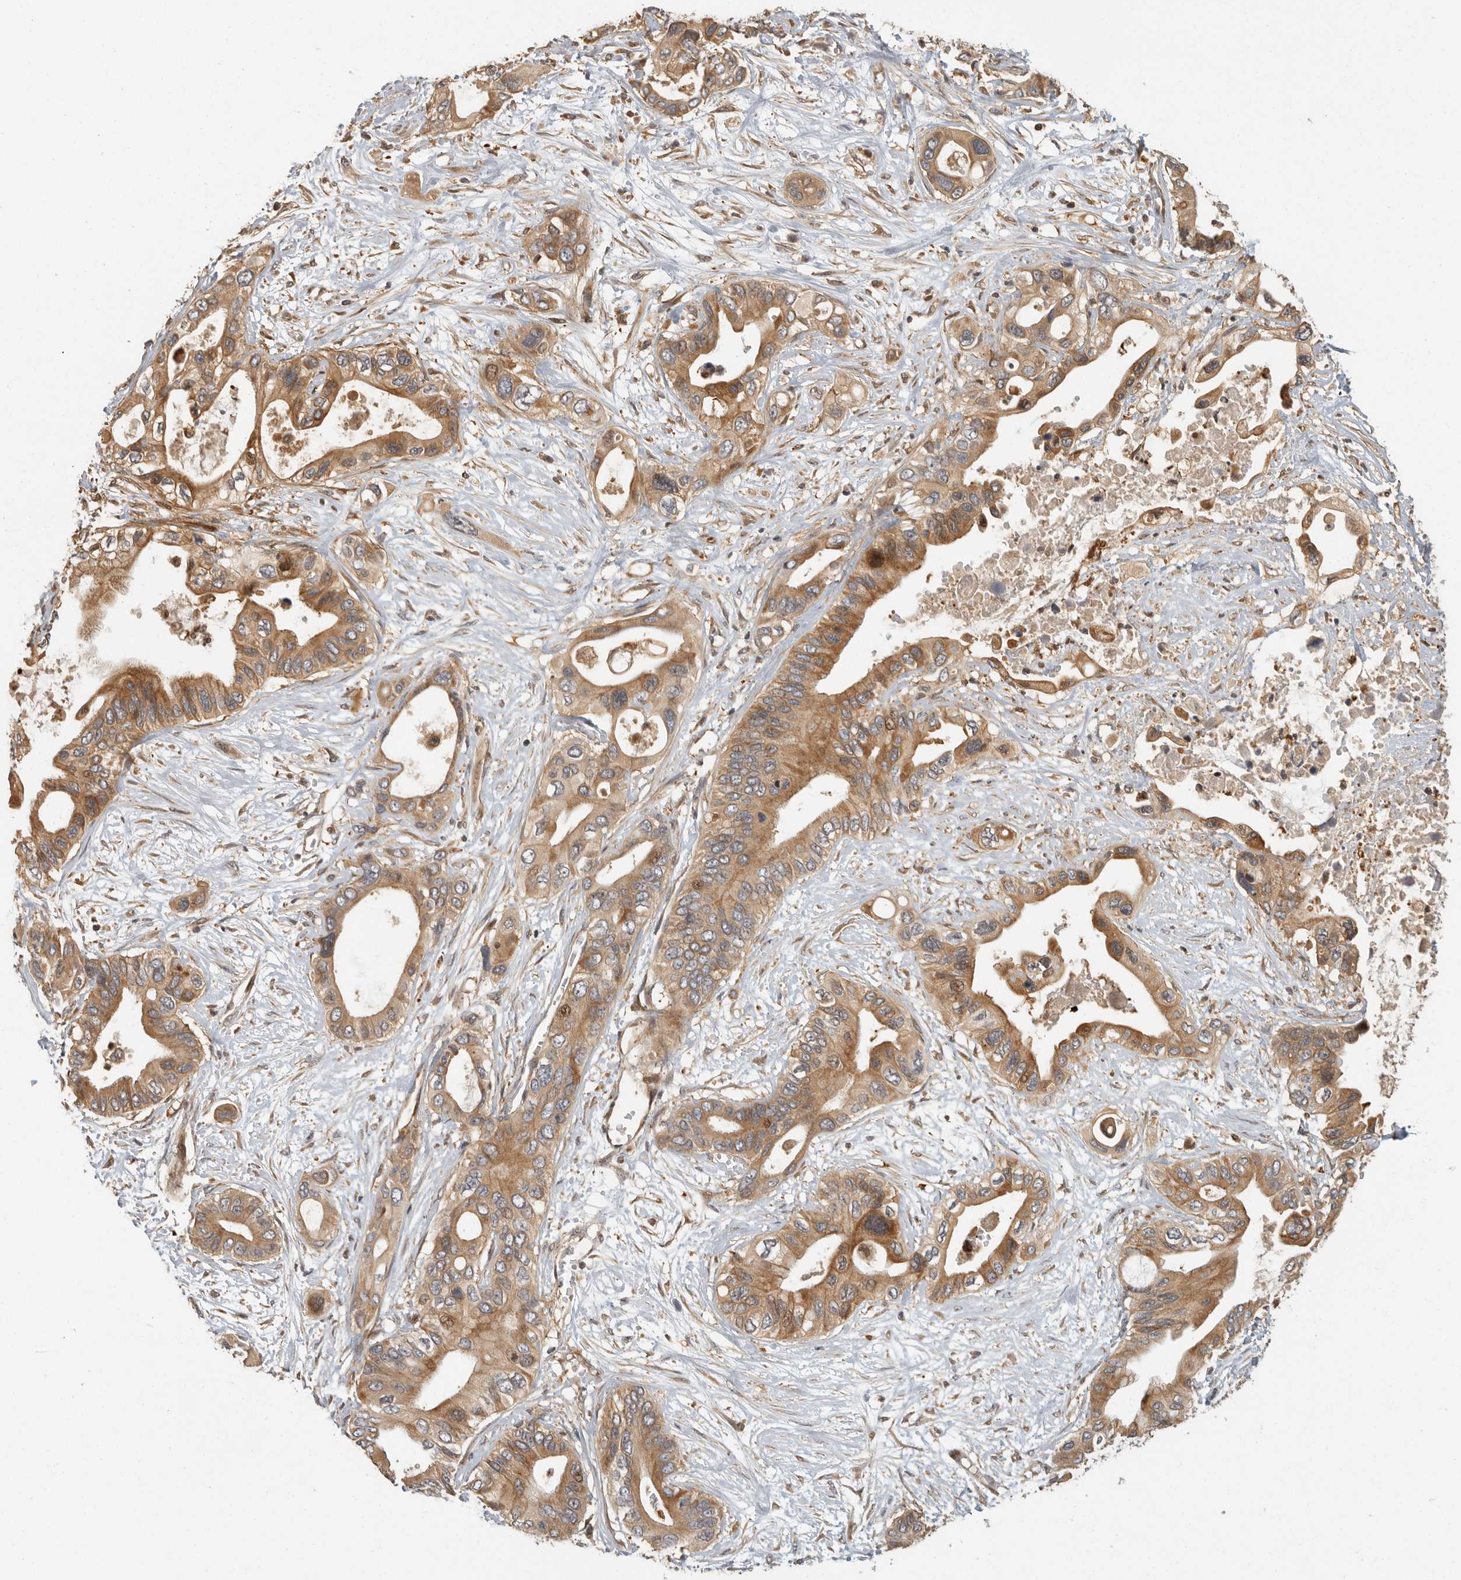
{"staining": {"intensity": "weak", "quantity": ">75%", "location": "cytoplasmic/membranous"}, "tissue": "pancreatic cancer", "cell_type": "Tumor cells", "image_type": "cancer", "snomed": [{"axis": "morphology", "description": "Adenocarcinoma, NOS"}, {"axis": "topography", "description": "Pancreas"}], "caption": "There is low levels of weak cytoplasmic/membranous positivity in tumor cells of pancreatic cancer (adenocarcinoma), as demonstrated by immunohistochemical staining (brown color).", "gene": "SWT1", "patient": {"sex": "male", "age": 66}}